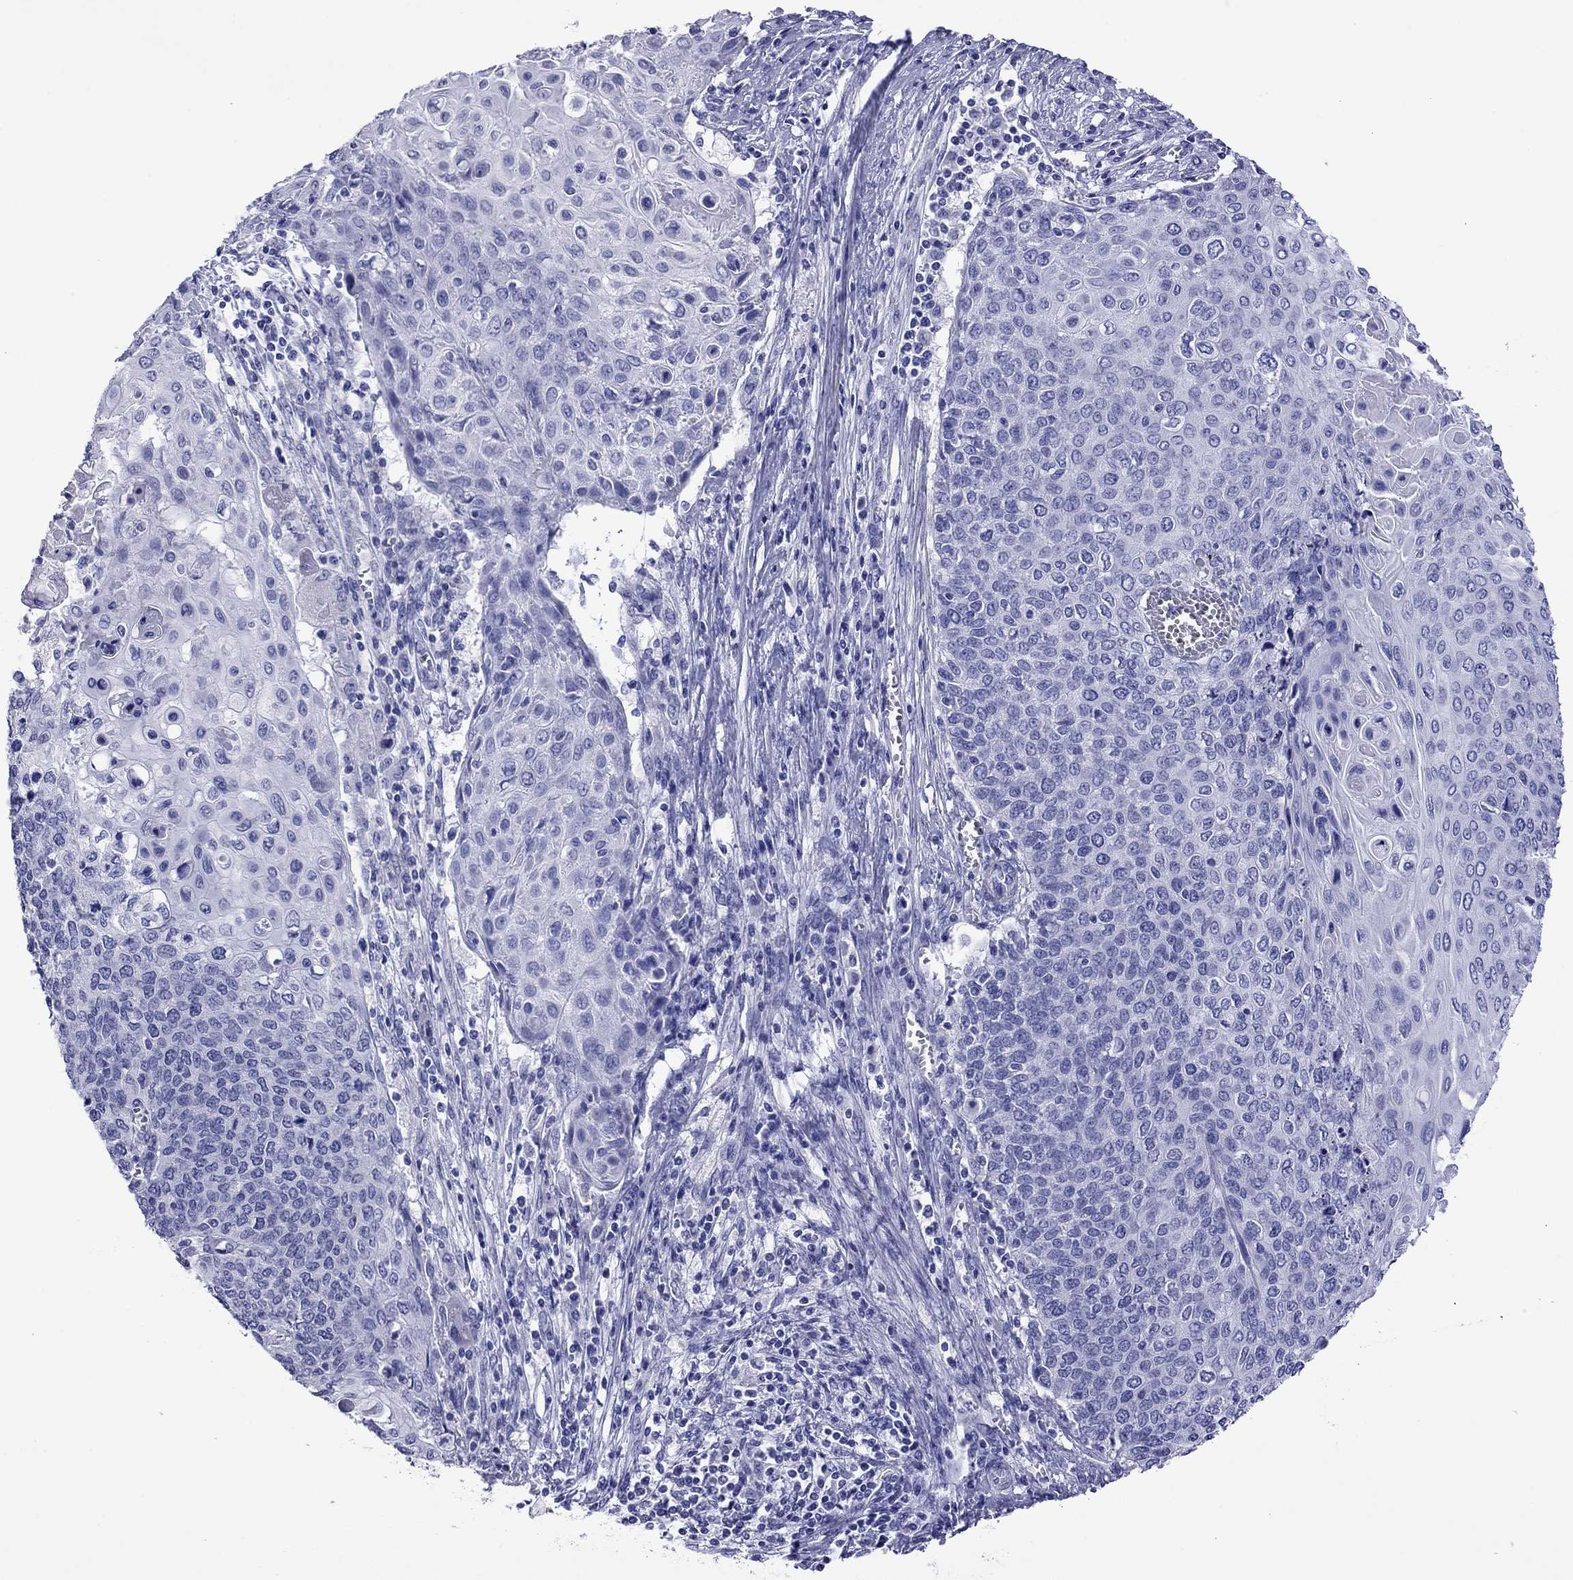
{"staining": {"intensity": "negative", "quantity": "none", "location": "none"}, "tissue": "cervical cancer", "cell_type": "Tumor cells", "image_type": "cancer", "snomed": [{"axis": "morphology", "description": "Squamous cell carcinoma, NOS"}, {"axis": "topography", "description": "Cervix"}], "caption": "Image shows no protein expression in tumor cells of cervical cancer tissue.", "gene": "KIAA2012", "patient": {"sex": "female", "age": 39}}